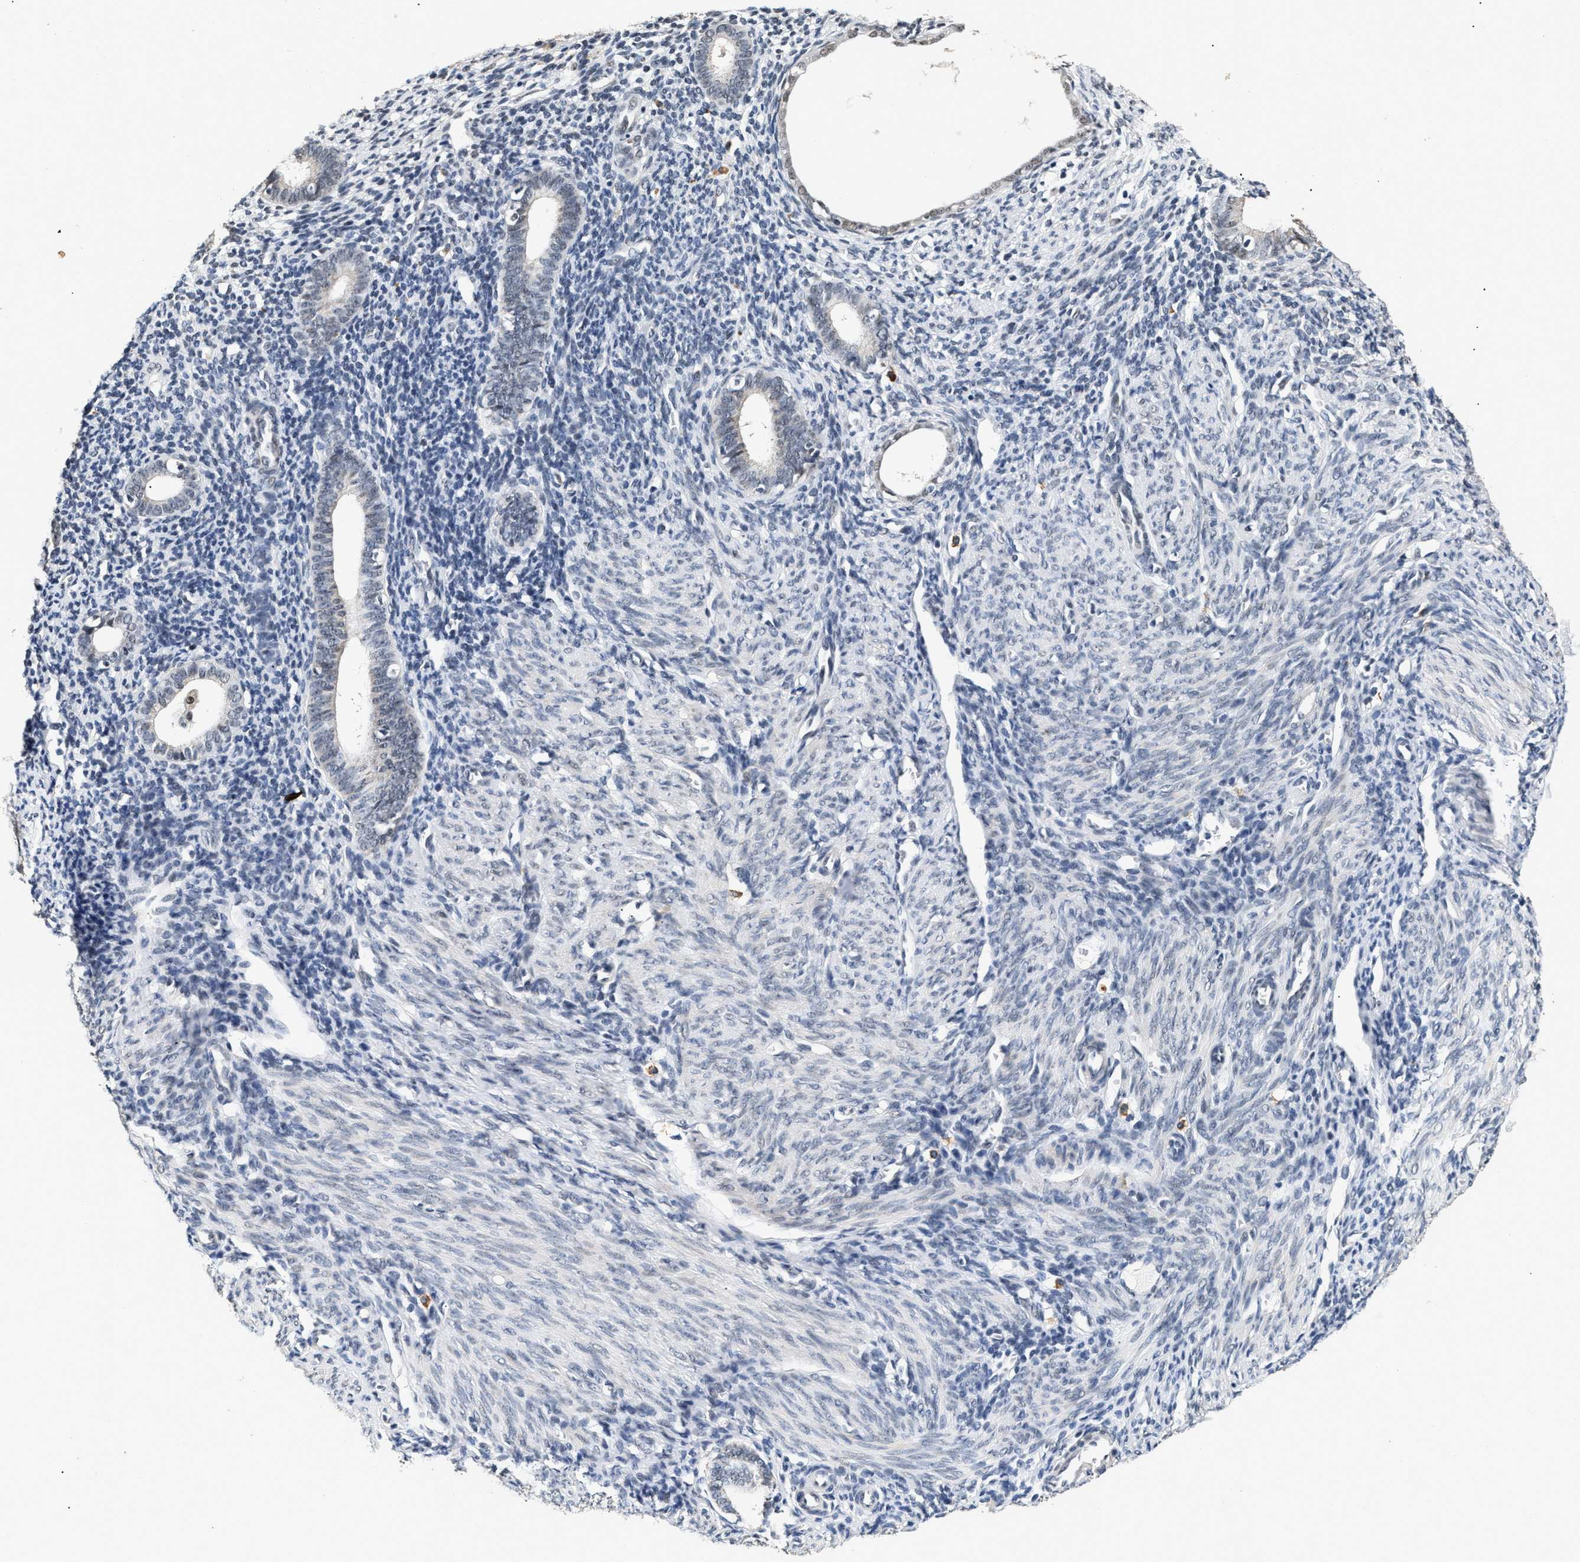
{"staining": {"intensity": "negative", "quantity": "none", "location": "none"}, "tissue": "endometrium", "cell_type": "Cells in endometrial stroma", "image_type": "normal", "snomed": [{"axis": "morphology", "description": "Normal tissue, NOS"}, {"axis": "morphology", "description": "Adenocarcinoma, NOS"}, {"axis": "topography", "description": "Endometrium"}], "caption": "IHC photomicrograph of benign human endometrium stained for a protein (brown), which shows no positivity in cells in endometrial stroma.", "gene": "THOC1", "patient": {"sex": "female", "age": 57}}